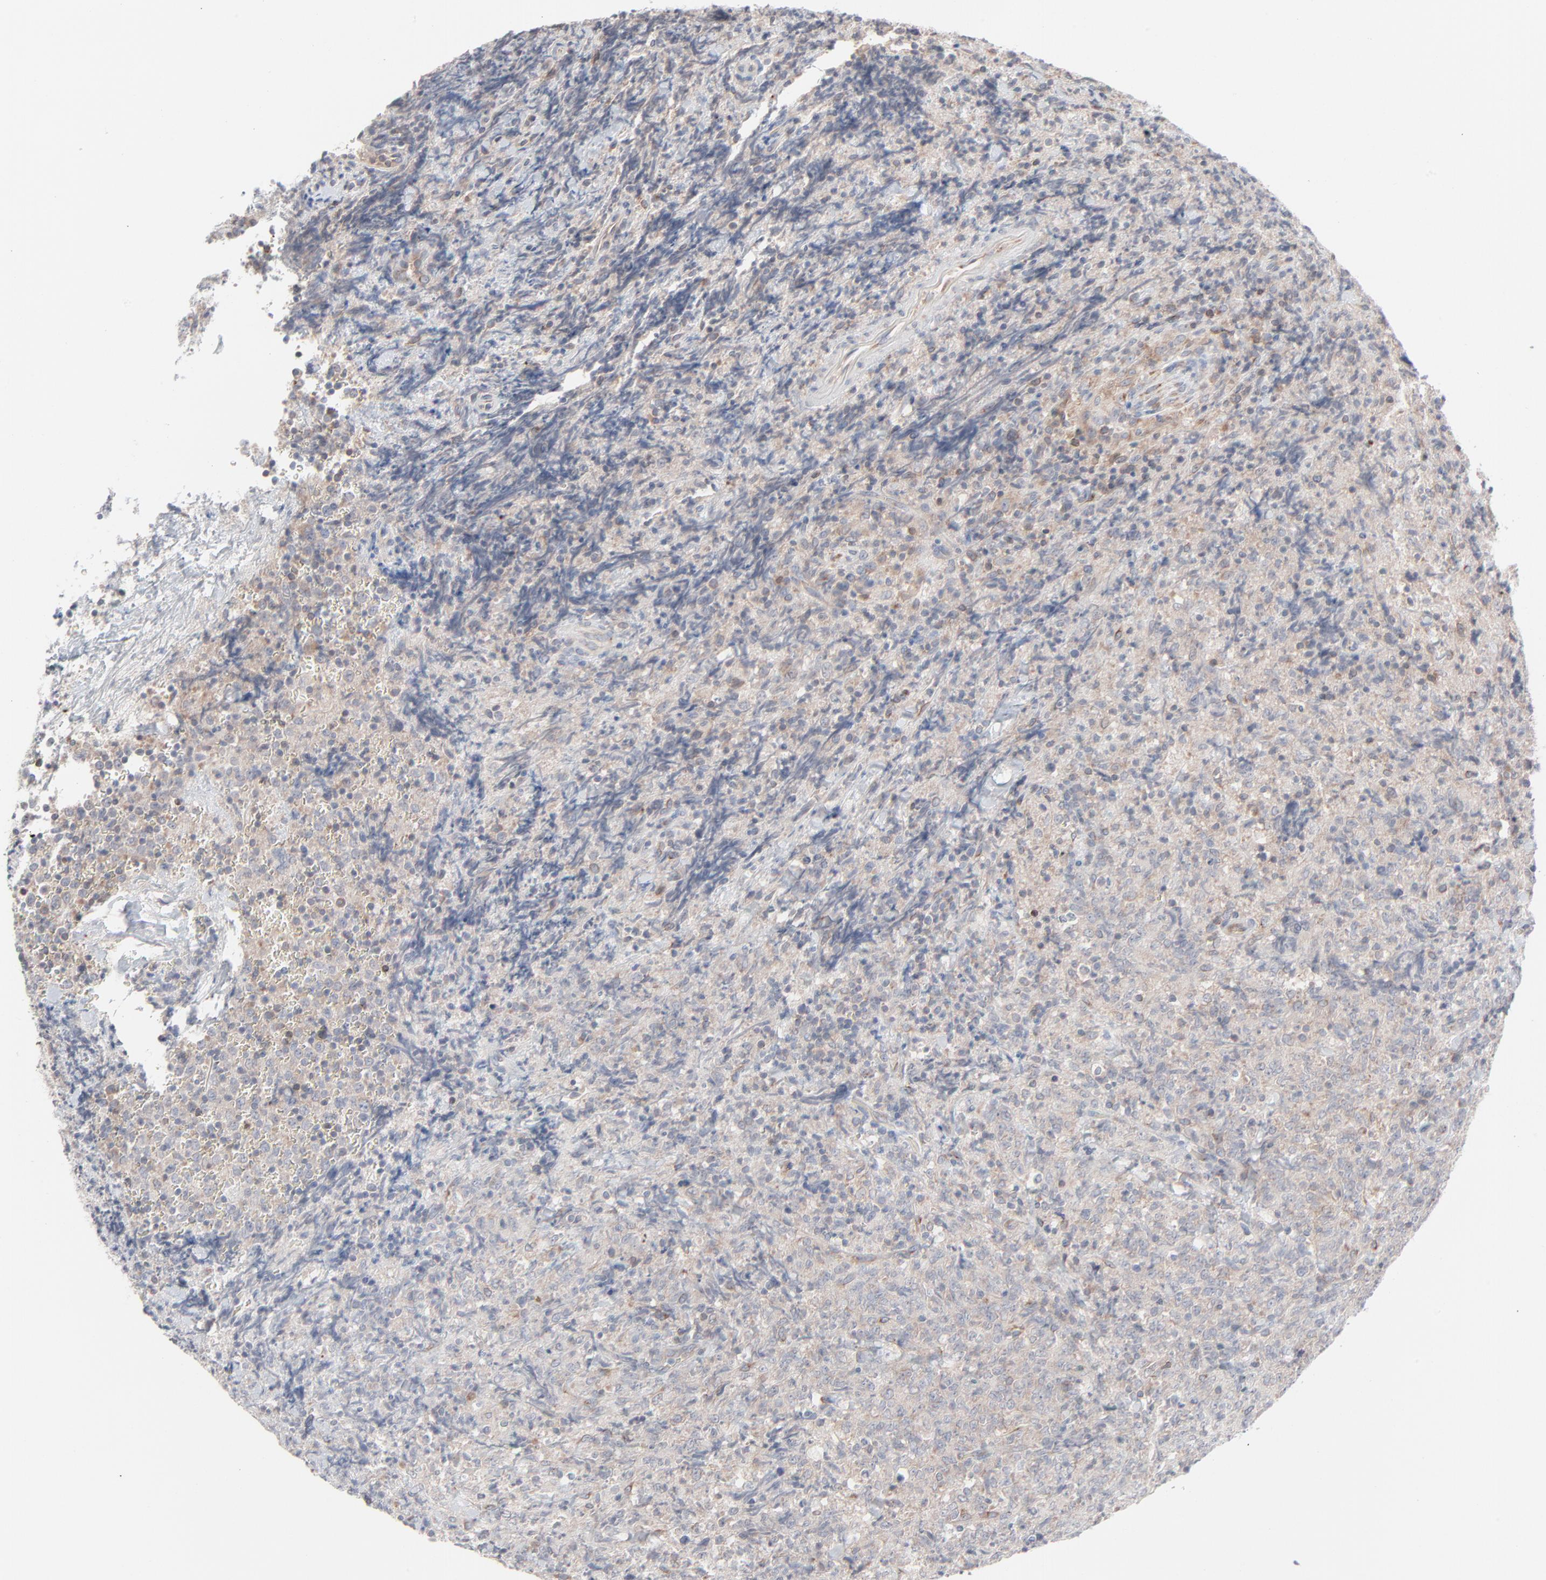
{"staining": {"intensity": "moderate", "quantity": ">75%", "location": "cytoplasmic/membranous"}, "tissue": "lymphoma", "cell_type": "Tumor cells", "image_type": "cancer", "snomed": [{"axis": "morphology", "description": "Malignant lymphoma, non-Hodgkin's type, High grade"}, {"axis": "topography", "description": "Tonsil"}], "caption": "Moderate cytoplasmic/membranous expression is seen in about >75% of tumor cells in lymphoma. (DAB IHC, brown staining for protein, blue staining for nuclei).", "gene": "KDSR", "patient": {"sex": "female", "age": 36}}